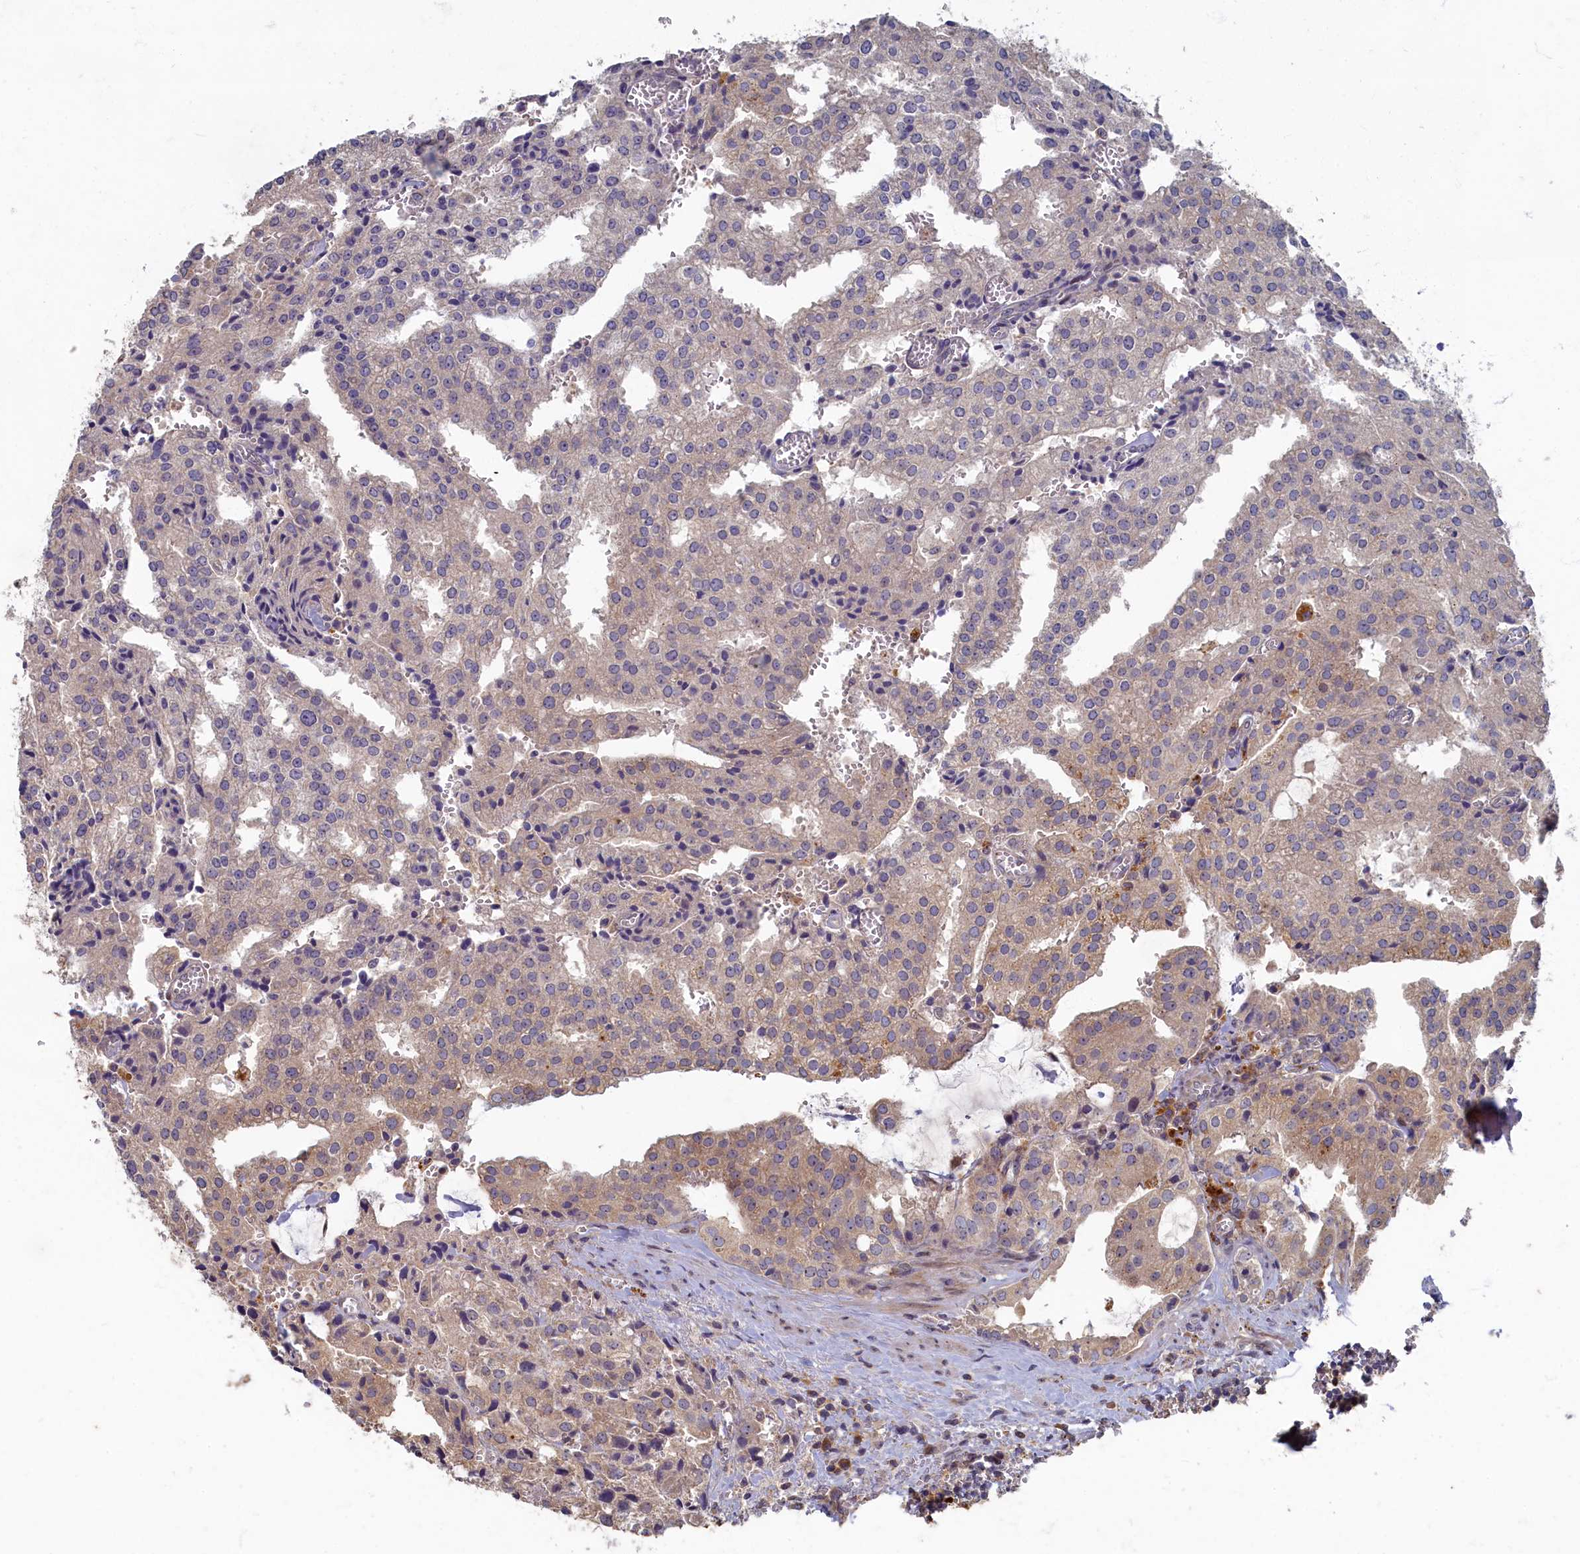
{"staining": {"intensity": "weak", "quantity": "<25%", "location": "cytoplasmic/membranous"}, "tissue": "prostate cancer", "cell_type": "Tumor cells", "image_type": "cancer", "snomed": [{"axis": "morphology", "description": "Adenocarcinoma, High grade"}, {"axis": "topography", "description": "Prostate"}], "caption": "High power microscopy photomicrograph of an IHC histopathology image of prostate high-grade adenocarcinoma, revealing no significant expression in tumor cells. (Brightfield microscopy of DAB IHC at high magnification).", "gene": "HUNK", "patient": {"sex": "male", "age": 68}}